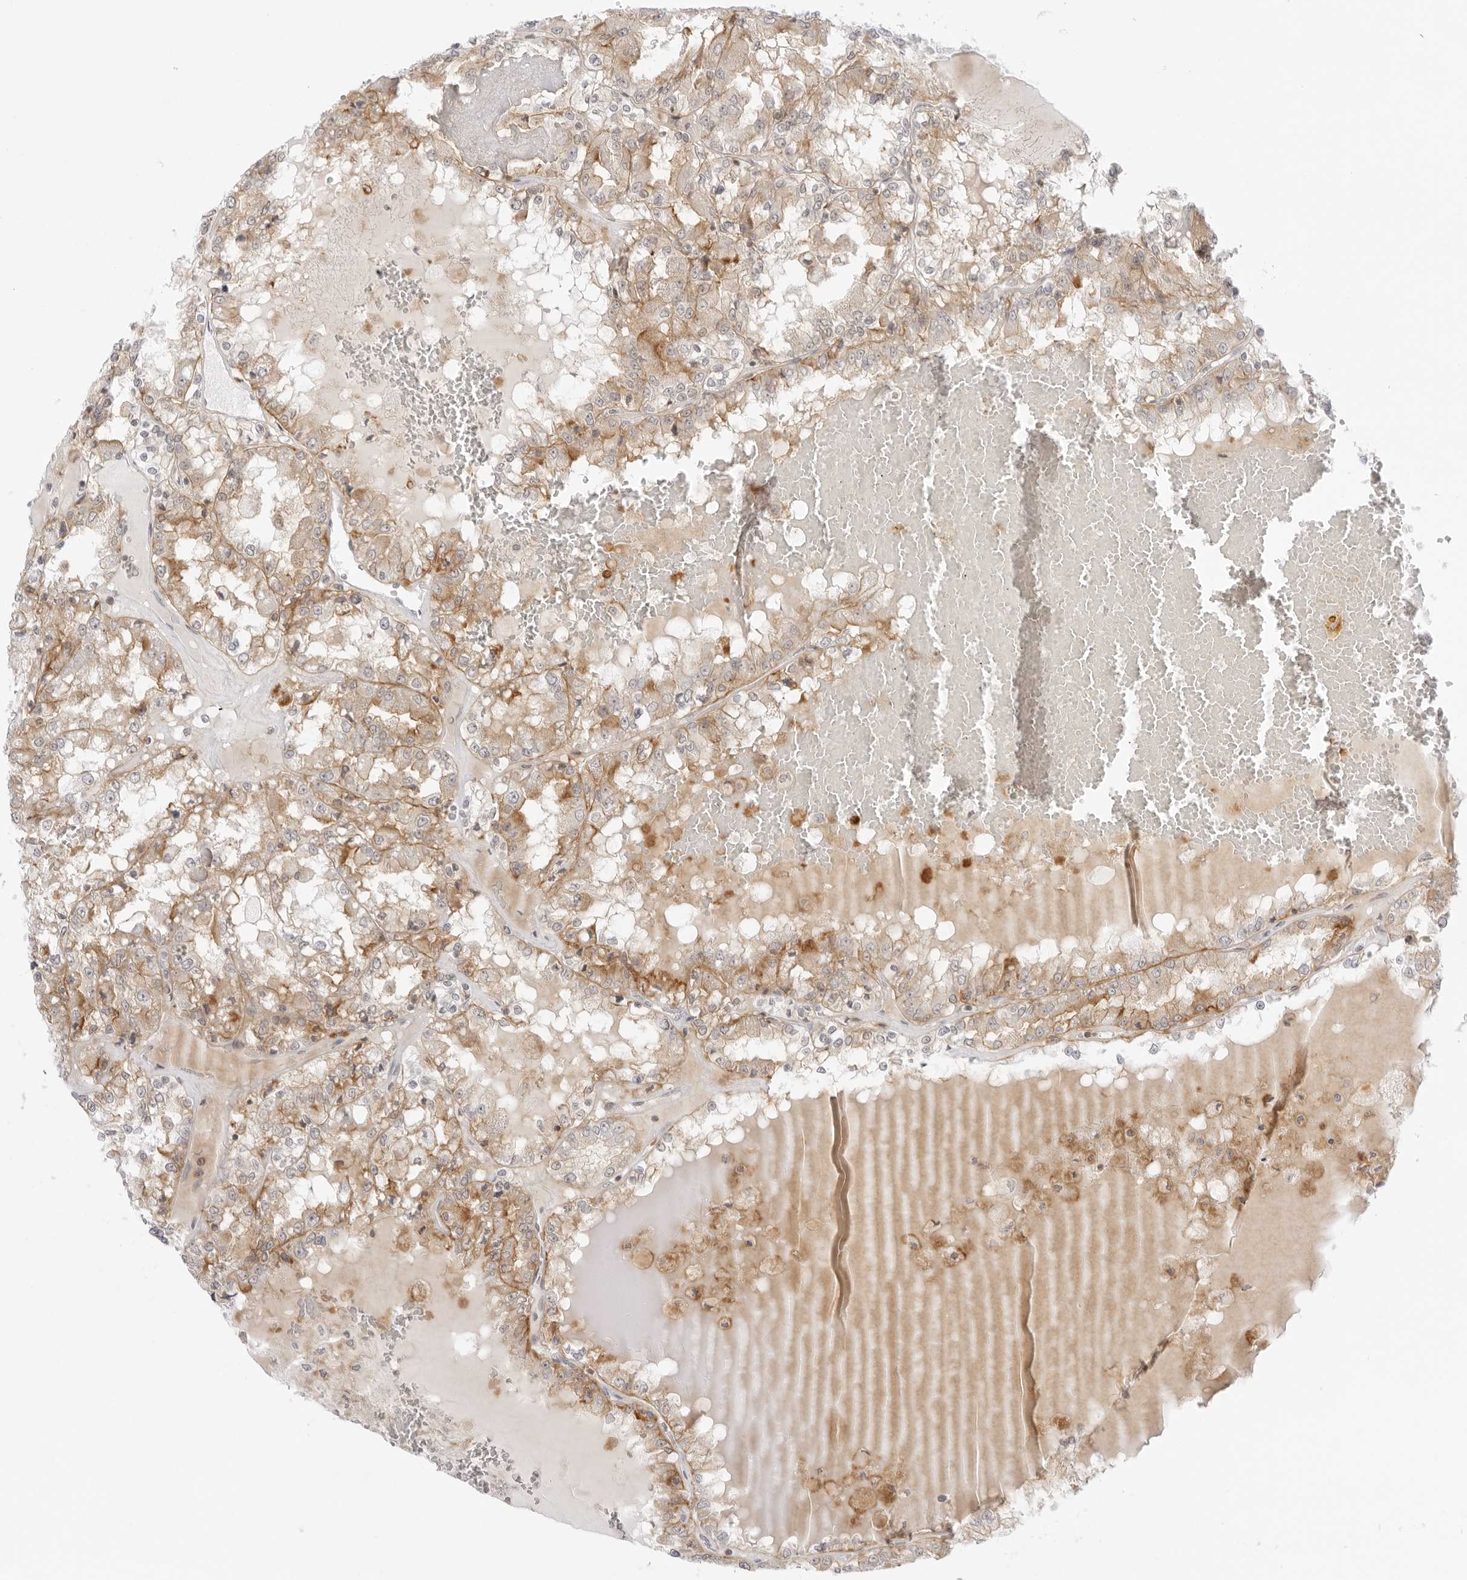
{"staining": {"intensity": "moderate", "quantity": "25%-75%", "location": "cytoplasmic/membranous"}, "tissue": "renal cancer", "cell_type": "Tumor cells", "image_type": "cancer", "snomed": [{"axis": "morphology", "description": "Adenocarcinoma, NOS"}, {"axis": "topography", "description": "Kidney"}], "caption": "The photomicrograph shows staining of renal adenocarcinoma, revealing moderate cytoplasmic/membranous protein expression (brown color) within tumor cells. (brown staining indicates protein expression, while blue staining denotes nuclei).", "gene": "TNFRSF14", "patient": {"sex": "female", "age": 56}}